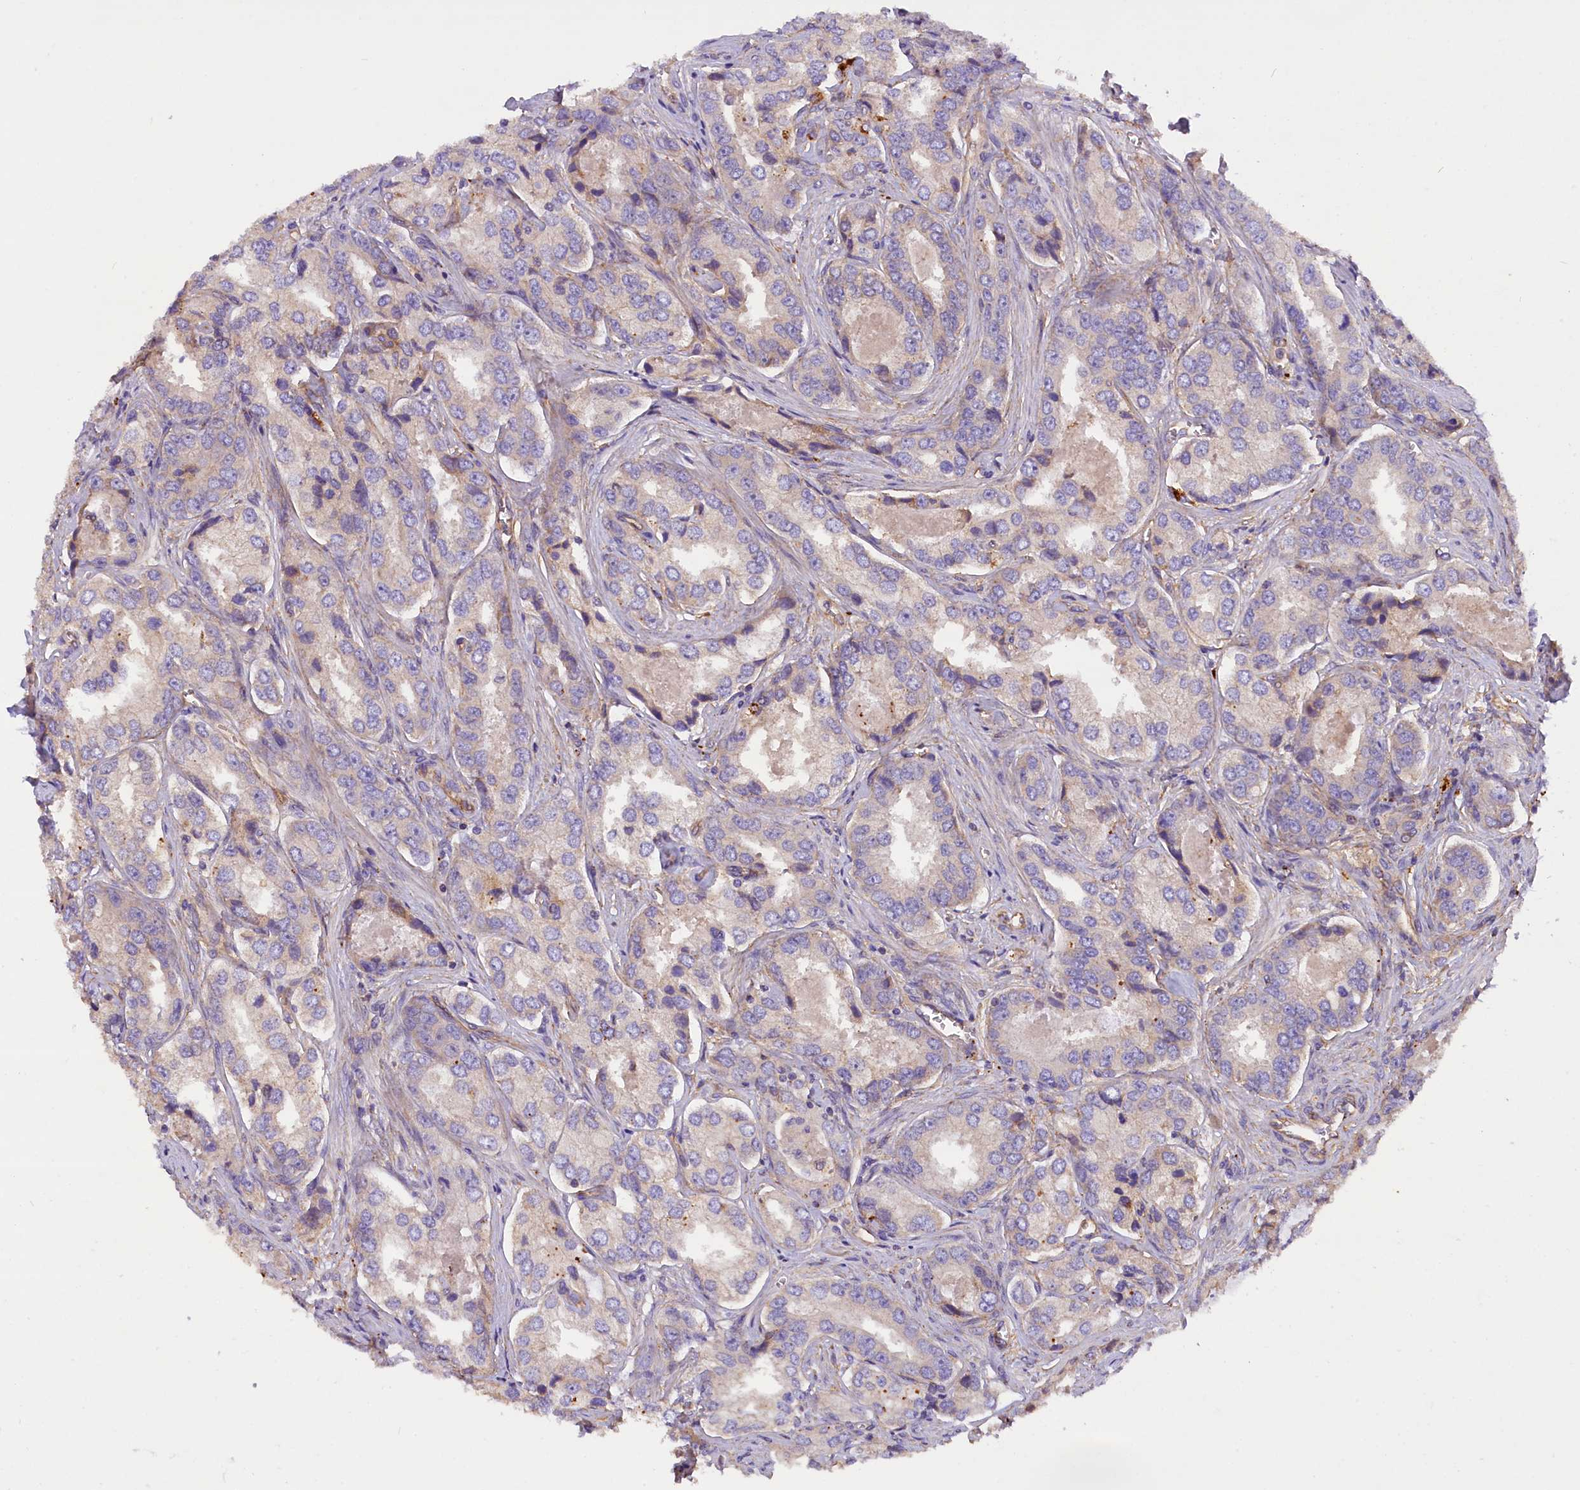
{"staining": {"intensity": "negative", "quantity": "none", "location": "none"}, "tissue": "prostate cancer", "cell_type": "Tumor cells", "image_type": "cancer", "snomed": [{"axis": "morphology", "description": "Adenocarcinoma, Low grade"}, {"axis": "topography", "description": "Prostate"}], "caption": "Immunohistochemistry (IHC) micrograph of adenocarcinoma (low-grade) (prostate) stained for a protein (brown), which demonstrates no staining in tumor cells. (DAB (3,3'-diaminobenzidine) IHC, high magnification).", "gene": "ERMARD", "patient": {"sex": "male", "age": 68}}